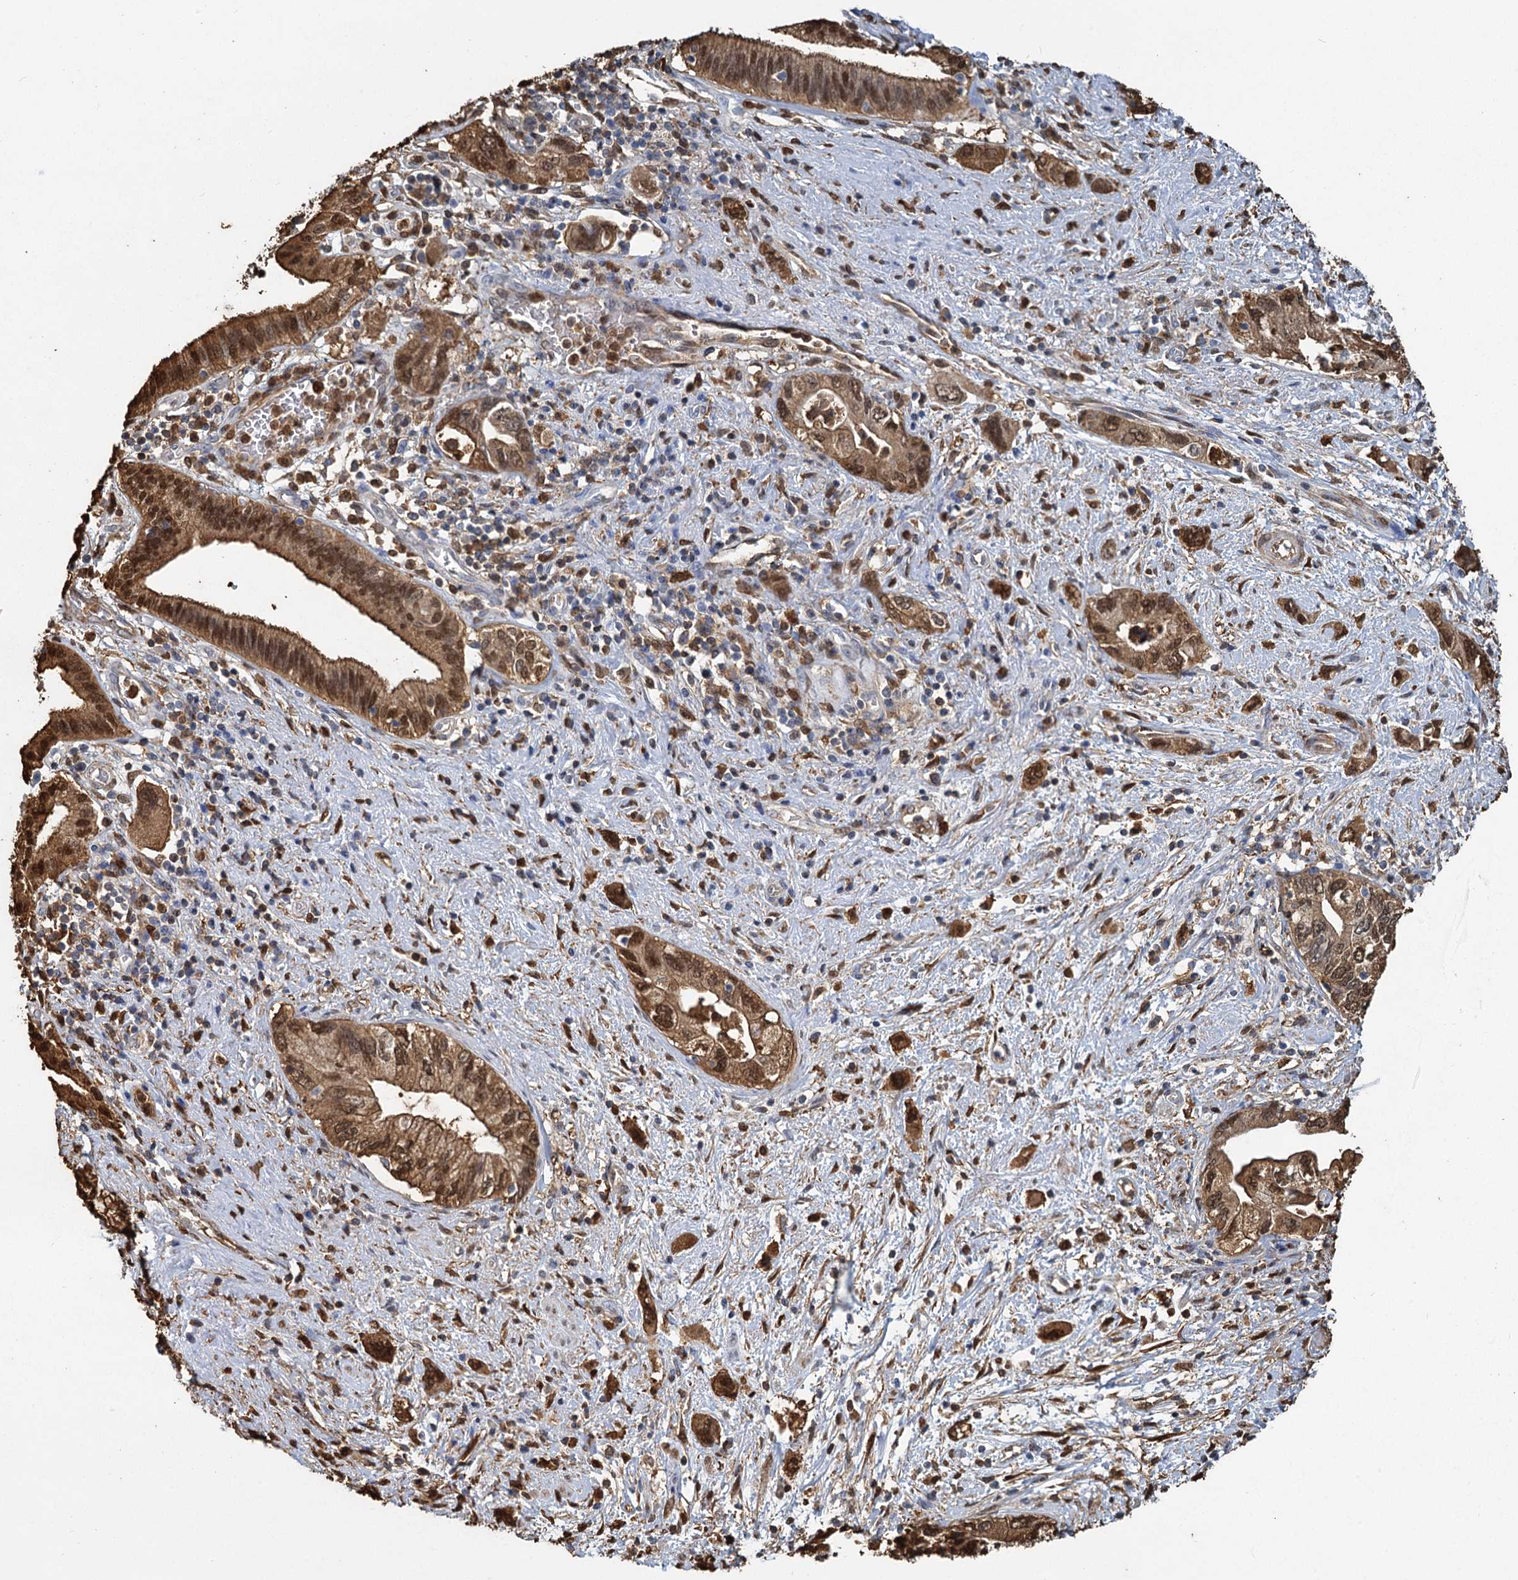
{"staining": {"intensity": "strong", "quantity": ">75%", "location": "cytoplasmic/membranous,nuclear"}, "tissue": "pancreatic cancer", "cell_type": "Tumor cells", "image_type": "cancer", "snomed": [{"axis": "morphology", "description": "Adenocarcinoma, NOS"}, {"axis": "topography", "description": "Pancreas"}], "caption": "Immunohistochemistry micrograph of human pancreatic adenocarcinoma stained for a protein (brown), which shows high levels of strong cytoplasmic/membranous and nuclear positivity in about >75% of tumor cells.", "gene": "S100A6", "patient": {"sex": "female", "age": 73}}